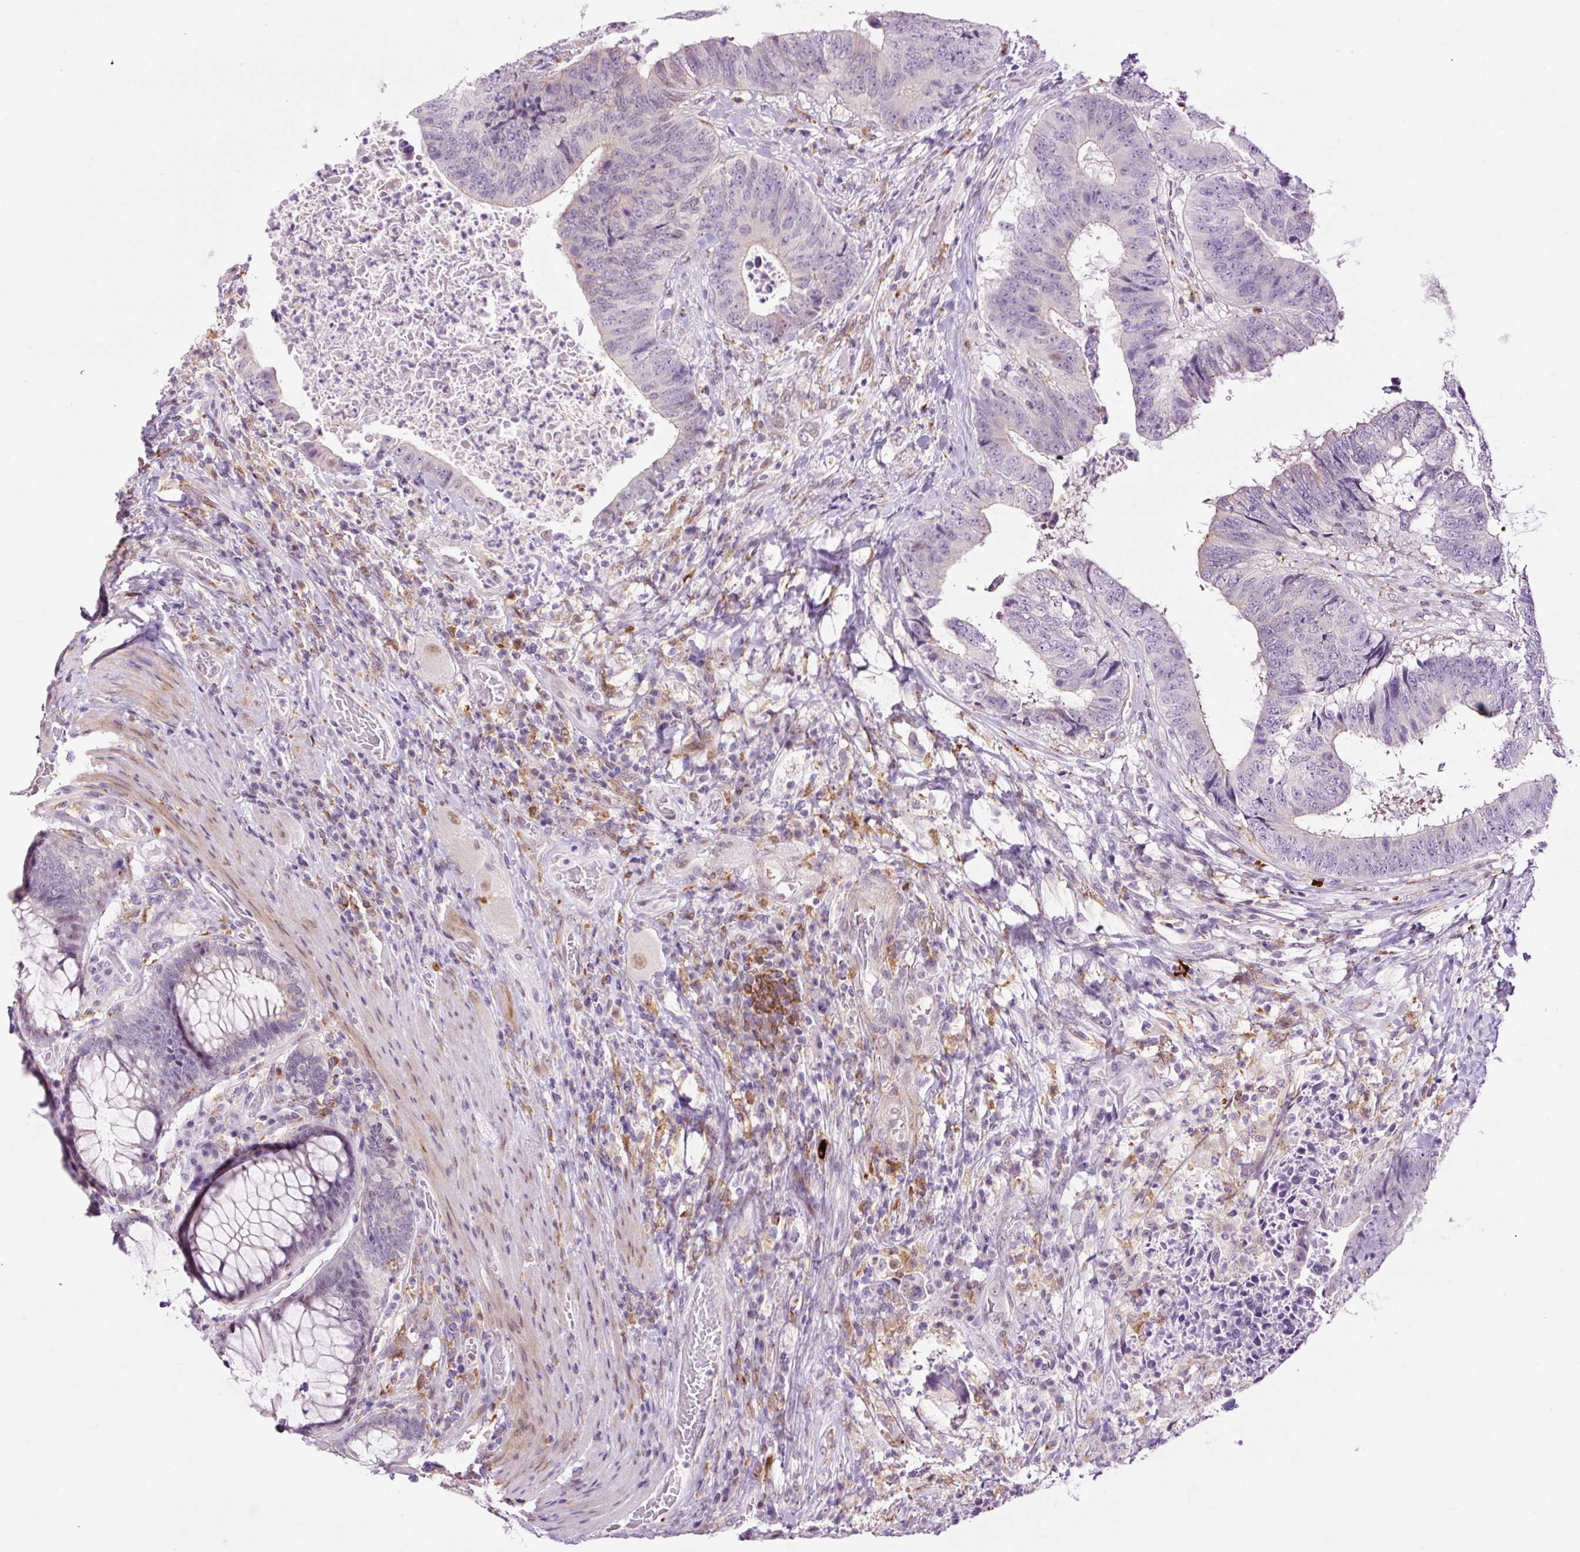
{"staining": {"intensity": "negative", "quantity": "none", "location": "none"}, "tissue": "colorectal cancer", "cell_type": "Tumor cells", "image_type": "cancer", "snomed": [{"axis": "morphology", "description": "Adenocarcinoma, NOS"}, {"axis": "topography", "description": "Rectum"}], "caption": "IHC of human colorectal cancer (adenocarcinoma) exhibits no staining in tumor cells.", "gene": "LY86", "patient": {"sex": "male", "age": 72}}